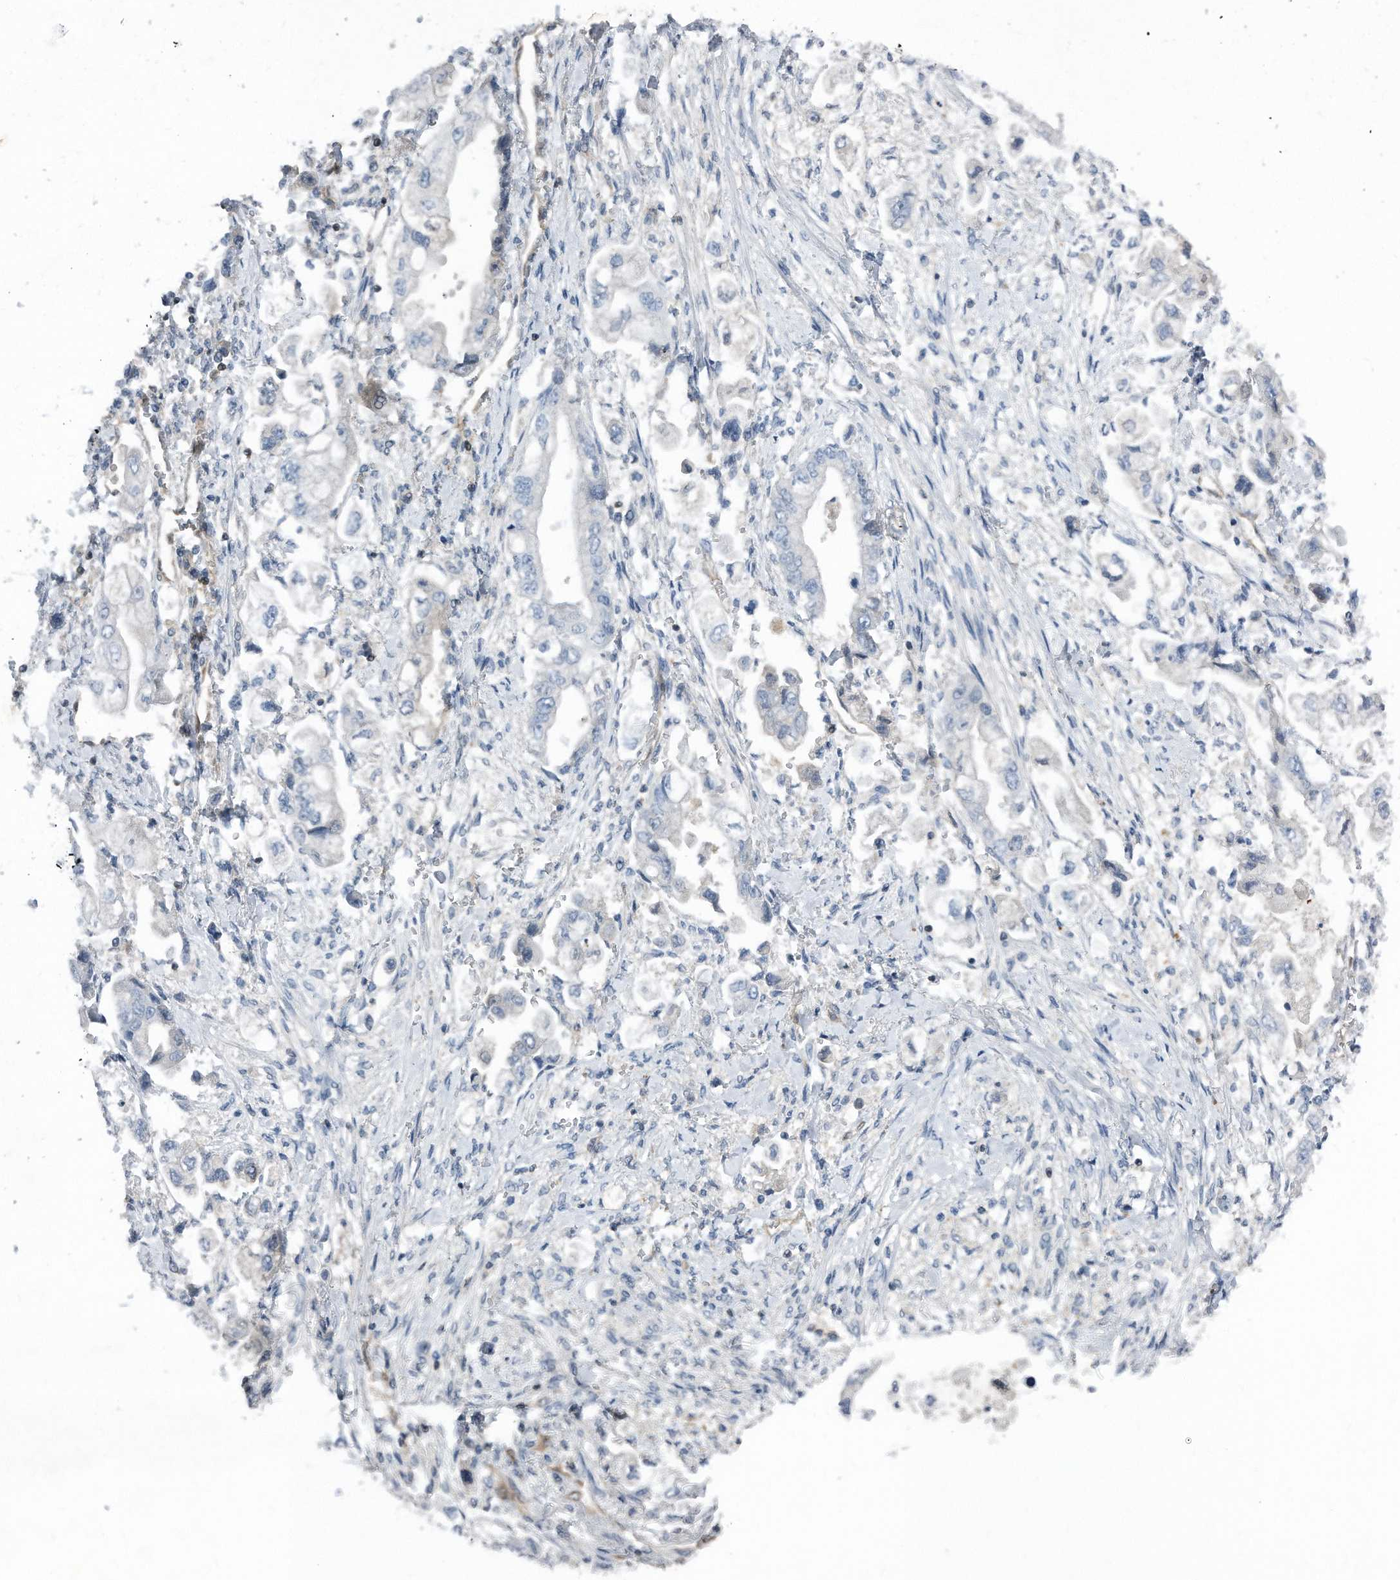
{"staining": {"intensity": "negative", "quantity": "none", "location": "none"}, "tissue": "stomach cancer", "cell_type": "Tumor cells", "image_type": "cancer", "snomed": [{"axis": "morphology", "description": "Adenocarcinoma, NOS"}, {"axis": "topography", "description": "Stomach"}], "caption": "Stomach adenocarcinoma was stained to show a protein in brown. There is no significant expression in tumor cells.", "gene": "MAP2K6", "patient": {"sex": "male", "age": 62}}